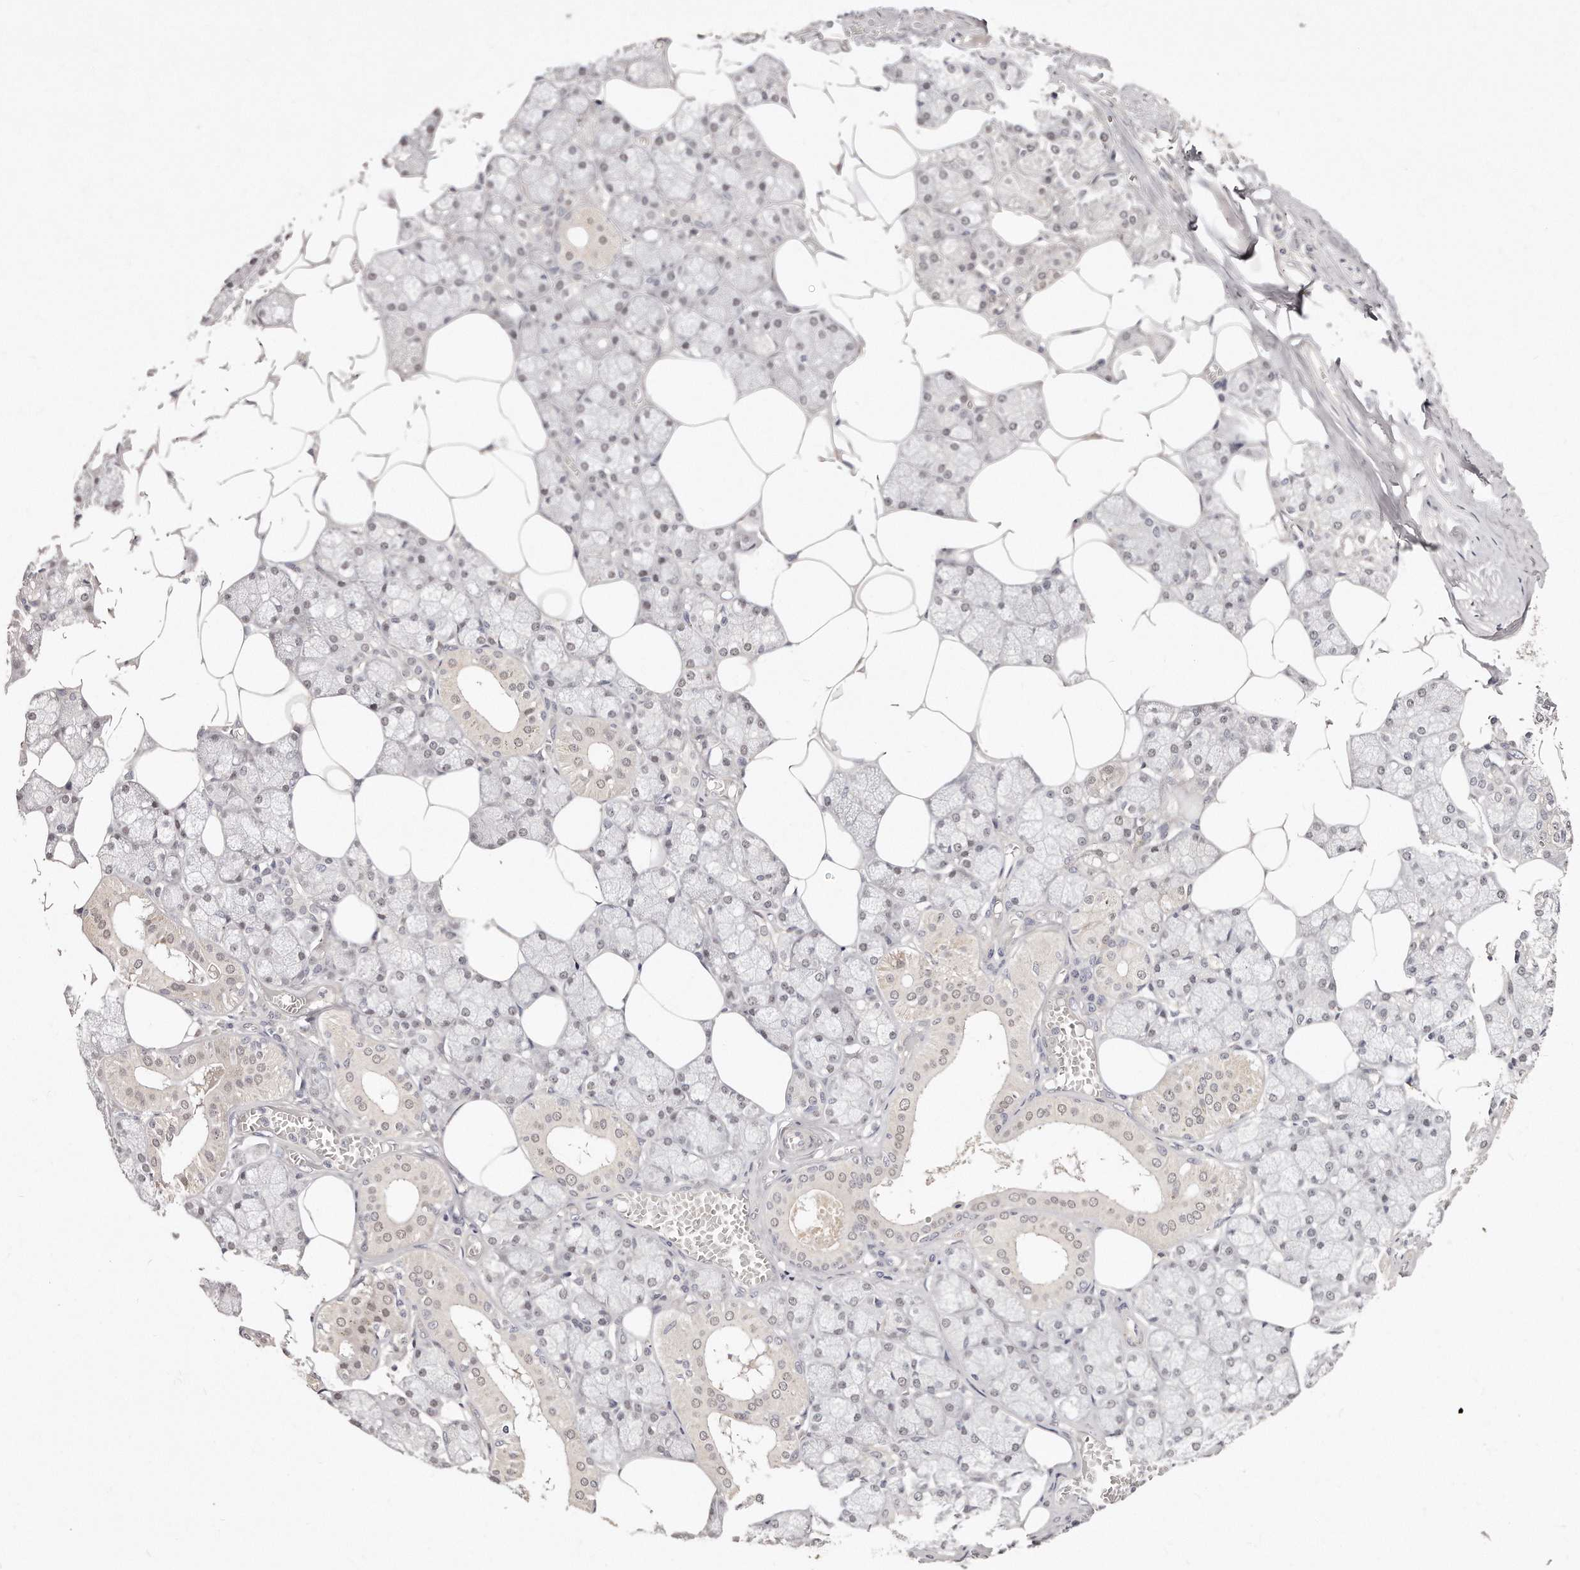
{"staining": {"intensity": "weak", "quantity": "<25%", "location": "cytoplasmic/membranous"}, "tissue": "salivary gland", "cell_type": "Glandular cells", "image_type": "normal", "snomed": [{"axis": "morphology", "description": "Normal tissue, NOS"}, {"axis": "topography", "description": "Salivary gland"}], "caption": "DAB immunohistochemical staining of benign human salivary gland shows no significant expression in glandular cells. (Stains: DAB IHC with hematoxylin counter stain, Microscopy: brightfield microscopy at high magnification).", "gene": "CASZ1", "patient": {"sex": "male", "age": 62}}